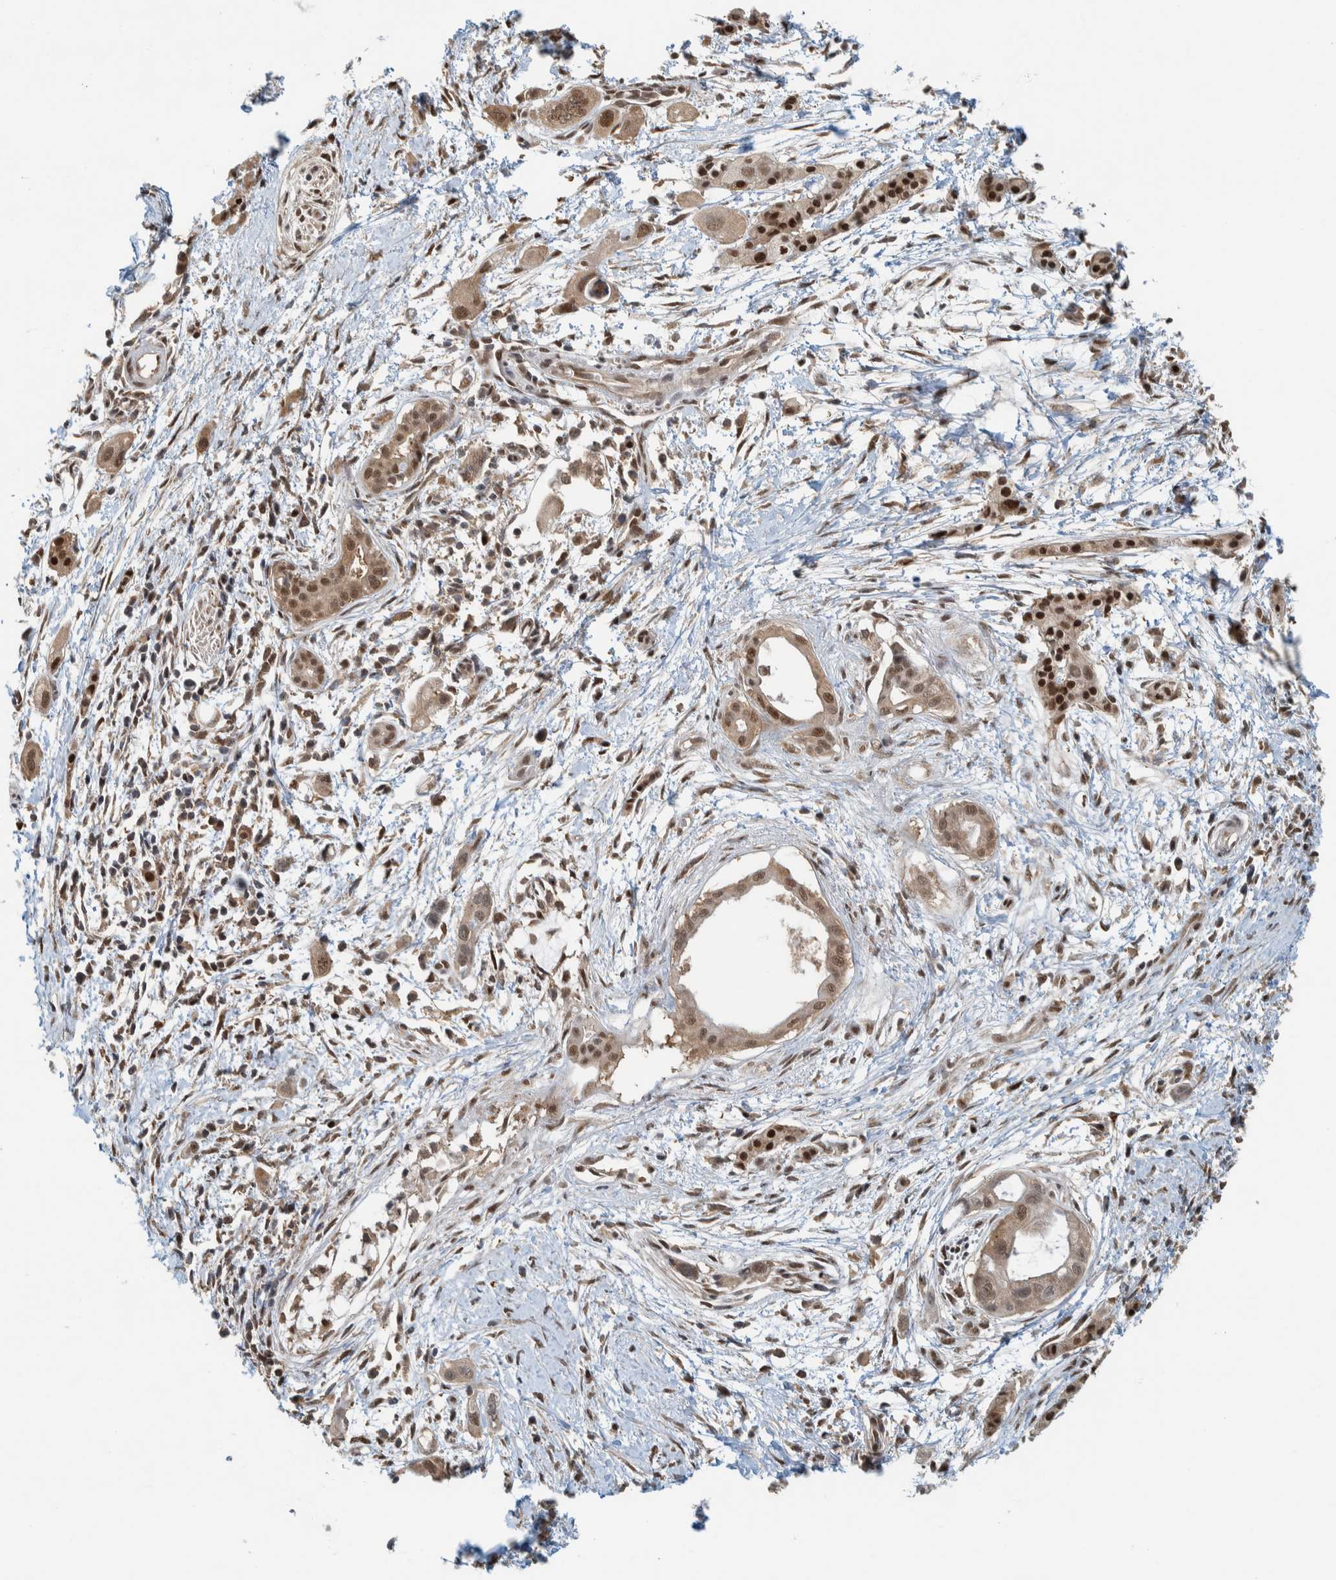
{"staining": {"intensity": "moderate", "quantity": ">75%", "location": "cytoplasmic/membranous,nuclear"}, "tissue": "pancreatic cancer", "cell_type": "Tumor cells", "image_type": "cancer", "snomed": [{"axis": "morphology", "description": "Adenocarcinoma, NOS"}, {"axis": "topography", "description": "Pancreas"}], "caption": "An immunohistochemistry (IHC) photomicrograph of tumor tissue is shown. Protein staining in brown highlights moderate cytoplasmic/membranous and nuclear positivity in pancreatic cancer (adenocarcinoma) within tumor cells. (DAB (3,3'-diaminobenzidine) IHC with brightfield microscopy, high magnification).", "gene": "COPS3", "patient": {"sex": "male", "age": 59}}